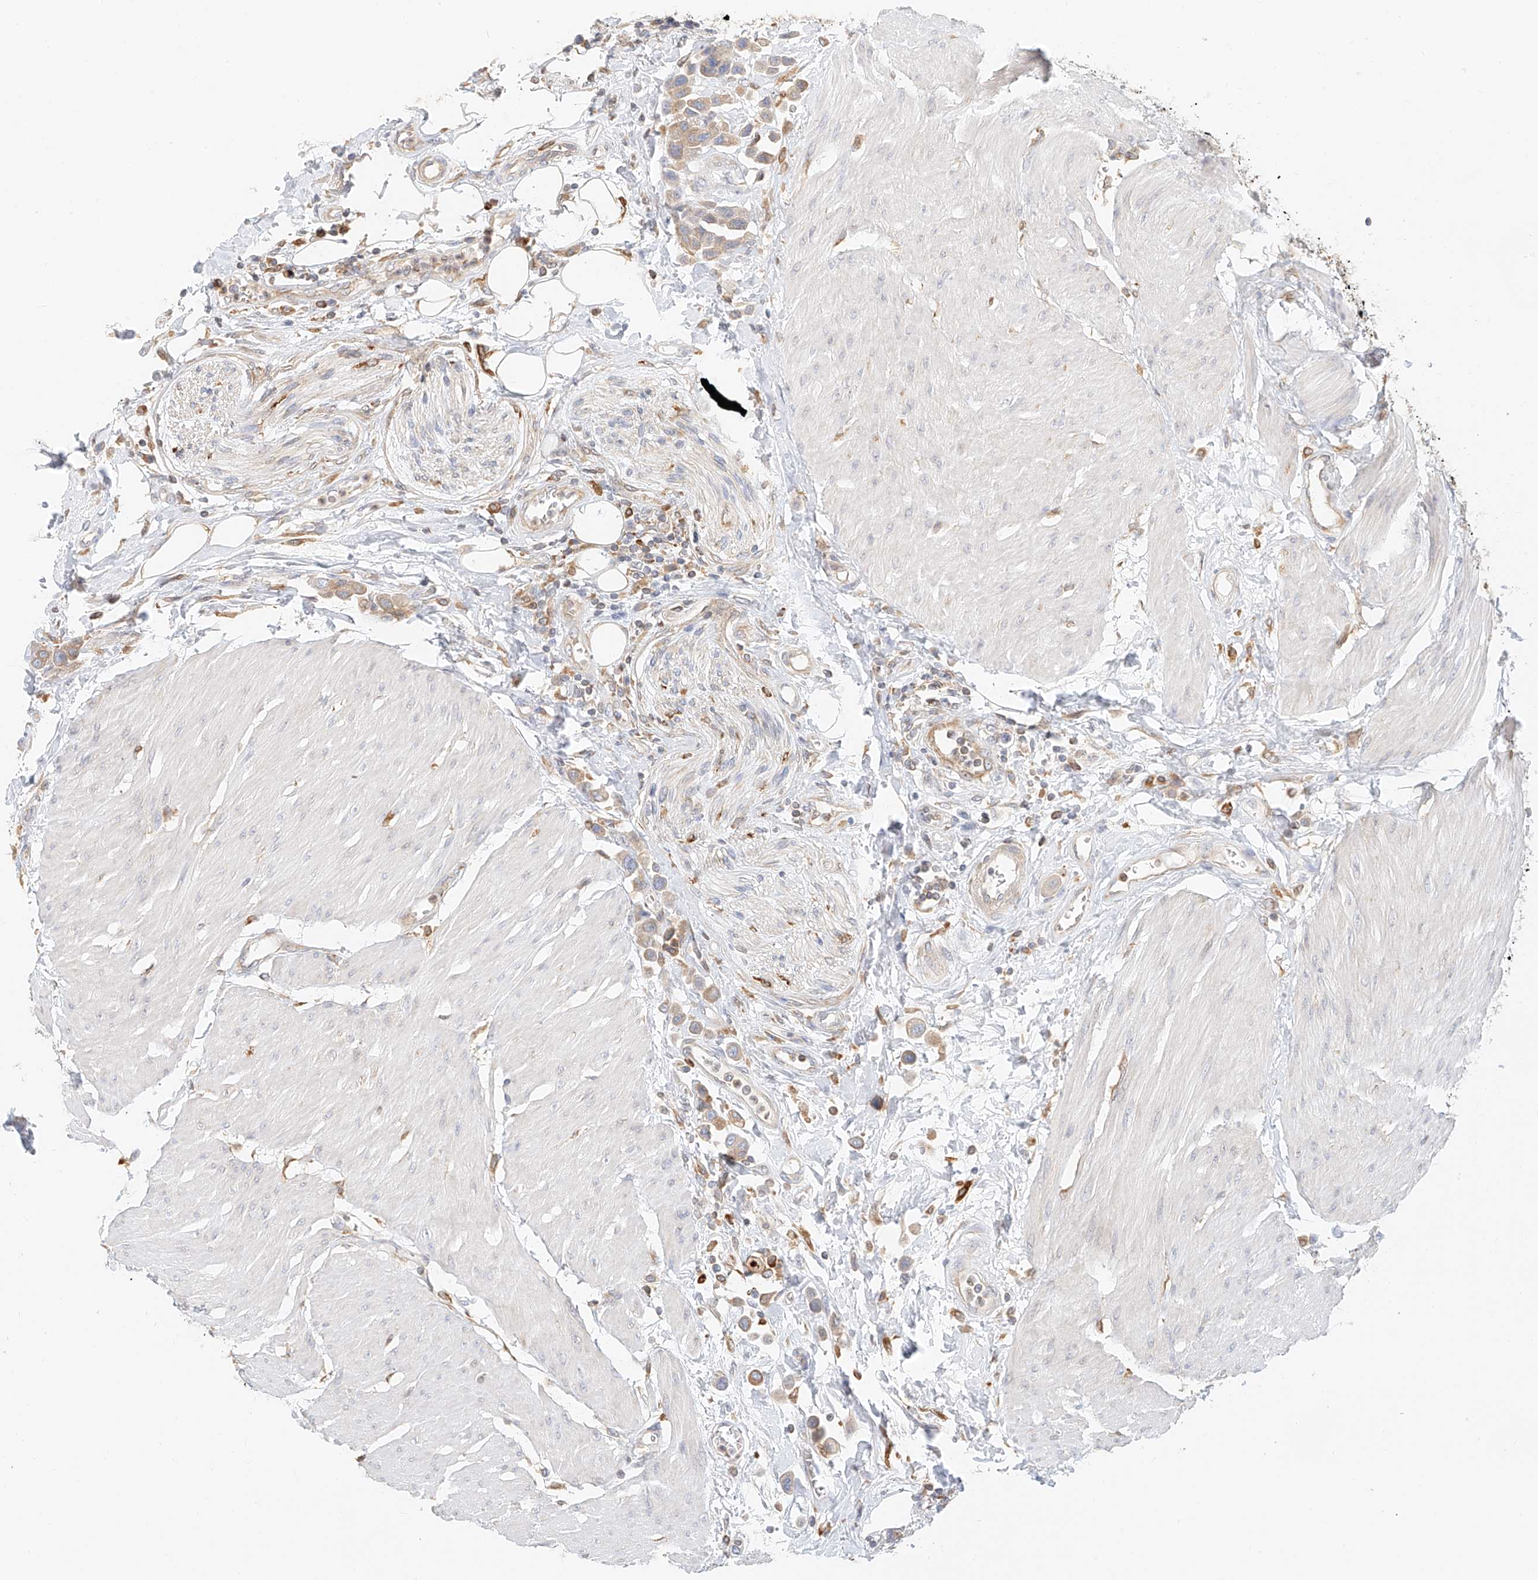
{"staining": {"intensity": "weak", "quantity": ">75%", "location": "cytoplasmic/membranous"}, "tissue": "urothelial cancer", "cell_type": "Tumor cells", "image_type": "cancer", "snomed": [{"axis": "morphology", "description": "Urothelial carcinoma, High grade"}, {"axis": "topography", "description": "Urinary bladder"}], "caption": "Urothelial cancer stained with DAB IHC displays low levels of weak cytoplasmic/membranous staining in about >75% of tumor cells.", "gene": "DHRS7", "patient": {"sex": "male", "age": 50}}